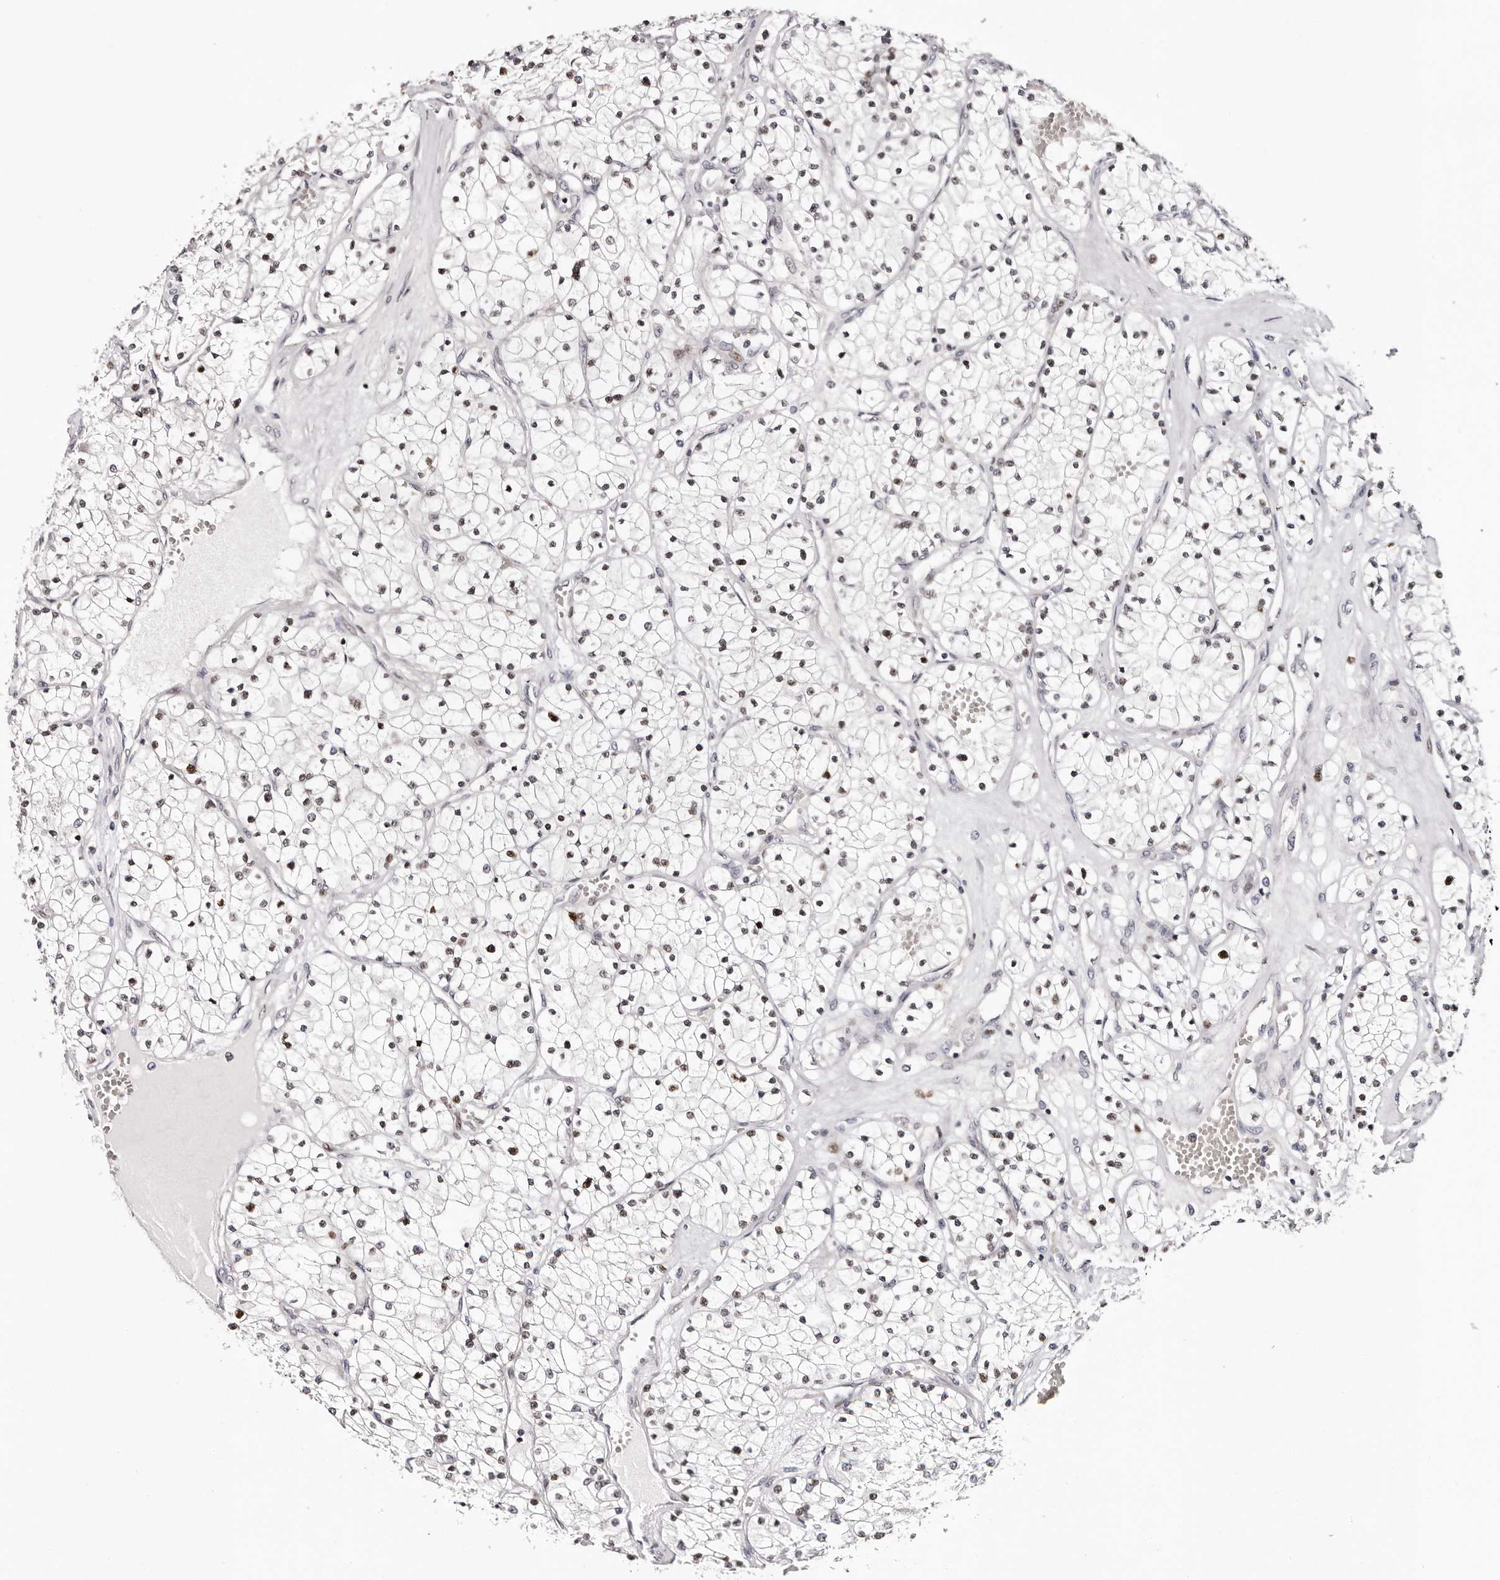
{"staining": {"intensity": "moderate", "quantity": "25%-75%", "location": "nuclear"}, "tissue": "renal cancer", "cell_type": "Tumor cells", "image_type": "cancer", "snomed": [{"axis": "morphology", "description": "Normal tissue, NOS"}, {"axis": "morphology", "description": "Adenocarcinoma, NOS"}, {"axis": "topography", "description": "Kidney"}], "caption": "Protein analysis of renal cancer tissue exhibits moderate nuclear positivity in about 25%-75% of tumor cells.", "gene": "NUP153", "patient": {"sex": "male", "age": 68}}